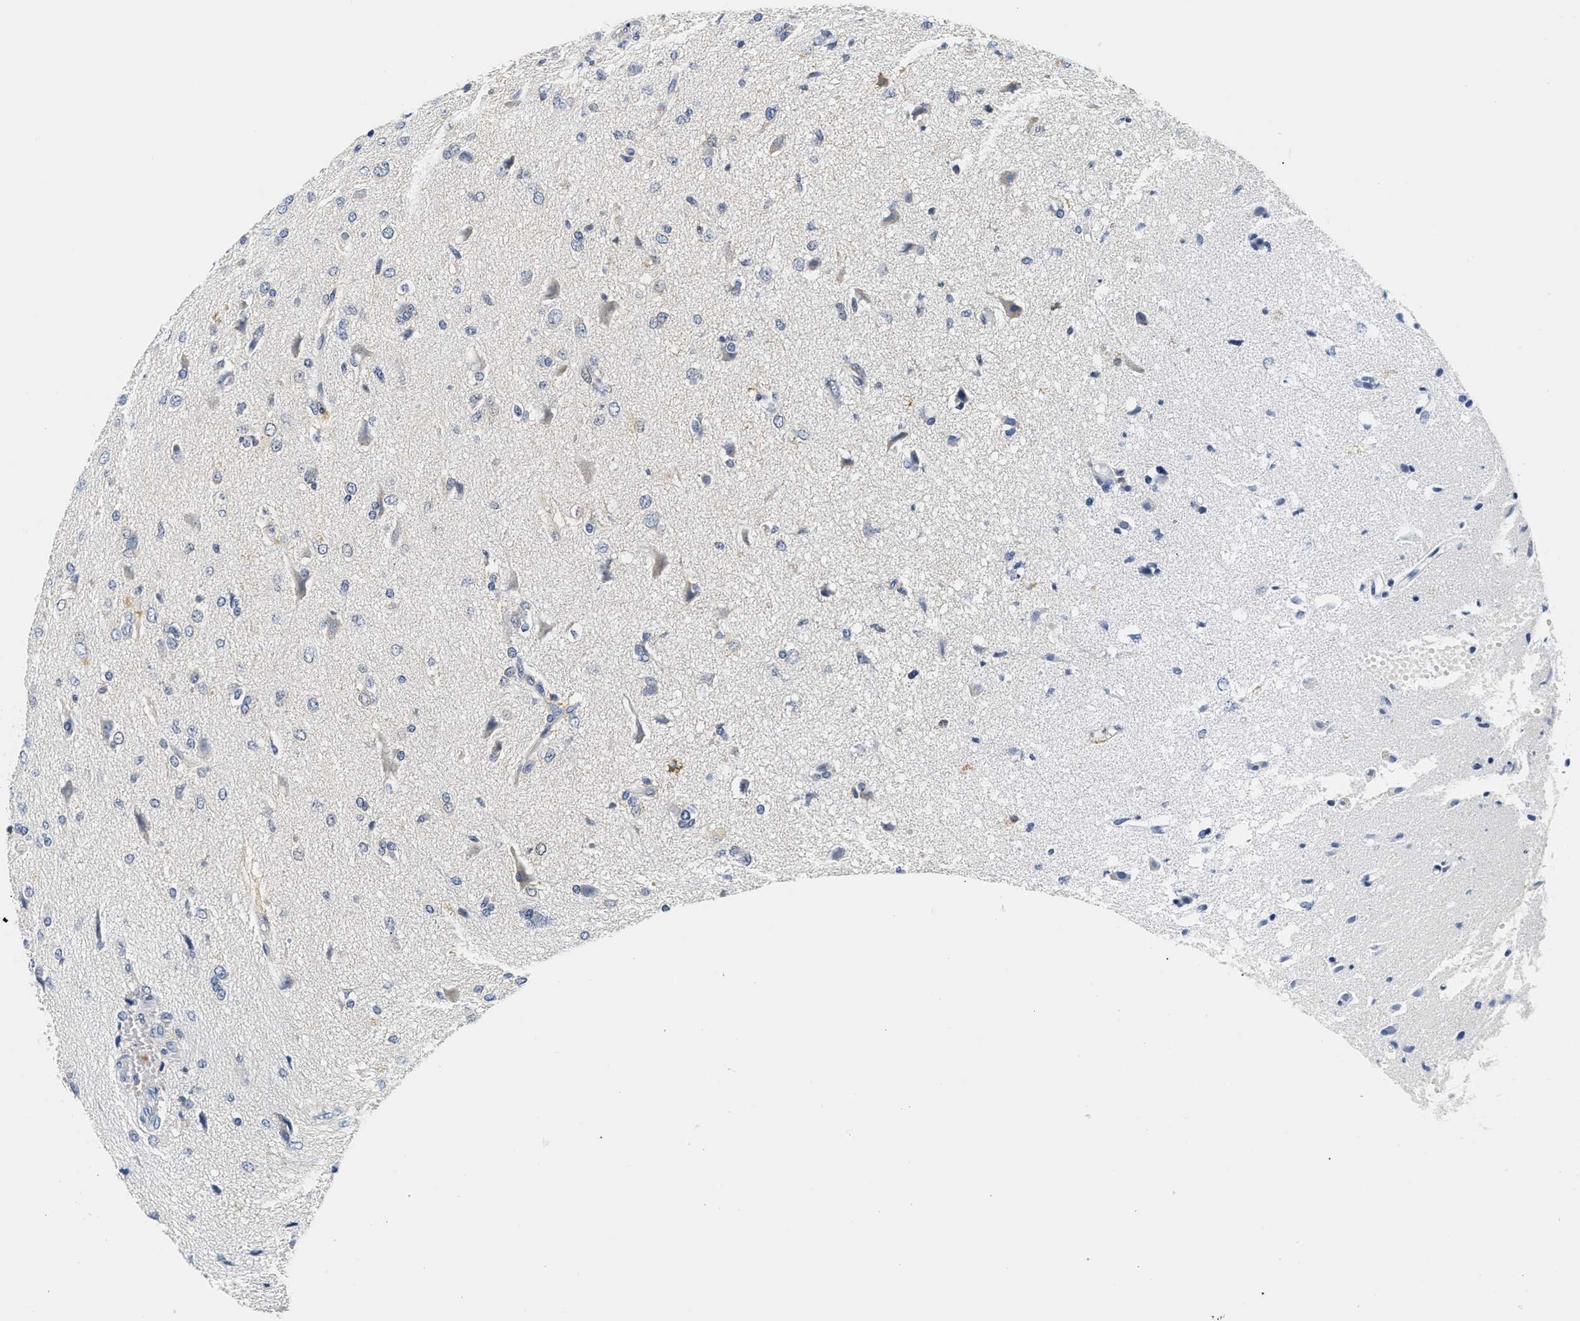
{"staining": {"intensity": "negative", "quantity": "none", "location": "none"}, "tissue": "glioma", "cell_type": "Tumor cells", "image_type": "cancer", "snomed": [{"axis": "morphology", "description": "Glioma, malignant, High grade"}, {"axis": "topography", "description": "Brain"}], "caption": "An image of high-grade glioma (malignant) stained for a protein demonstrates no brown staining in tumor cells. (Immunohistochemistry, brightfield microscopy, high magnification).", "gene": "UCHL3", "patient": {"sex": "female", "age": 59}}